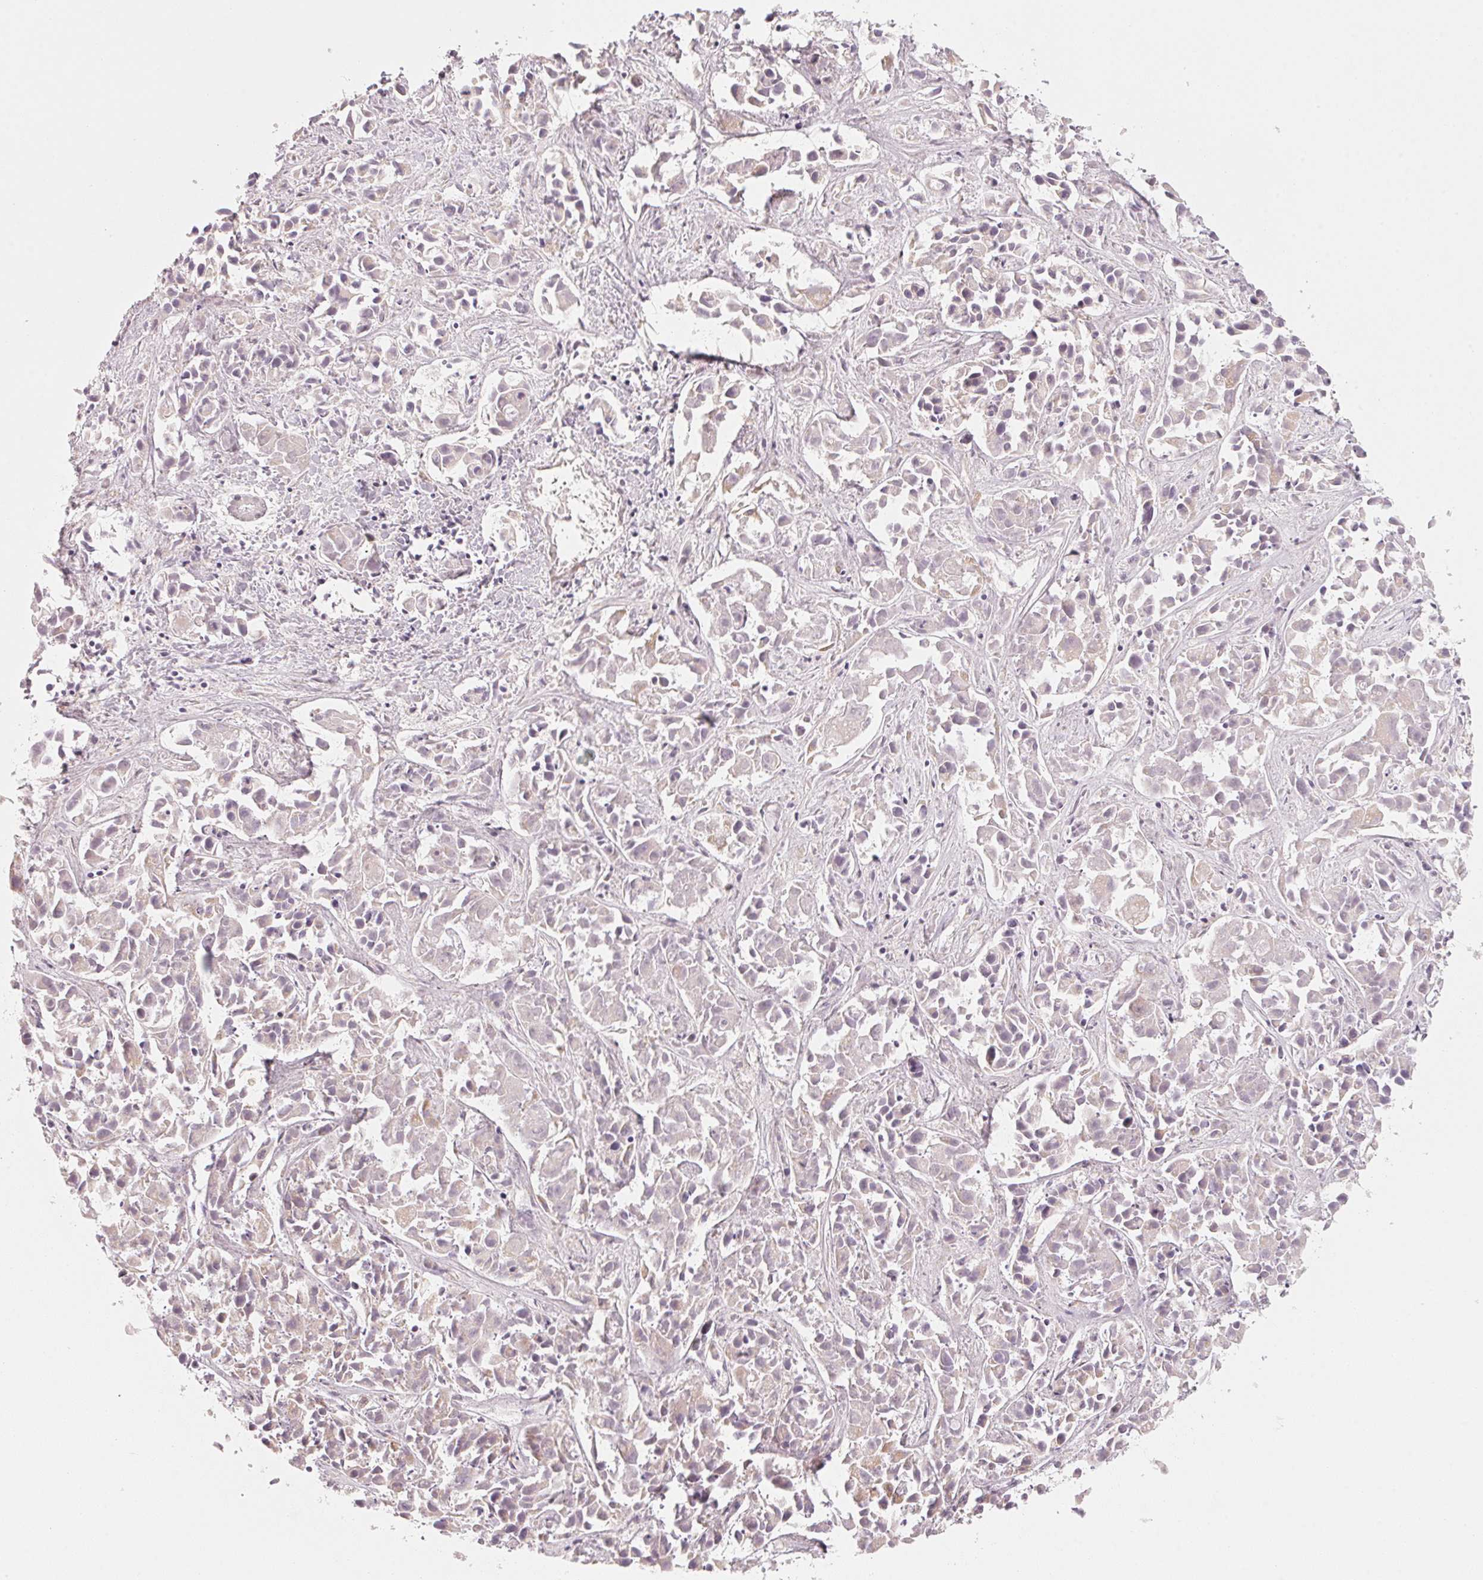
{"staining": {"intensity": "negative", "quantity": "none", "location": "none"}, "tissue": "liver cancer", "cell_type": "Tumor cells", "image_type": "cancer", "snomed": [{"axis": "morphology", "description": "Cholangiocarcinoma"}, {"axis": "topography", "description": "Liver"}], "caption": "The histopathology image displays no staining of tumor cells in liver cholangiocarcinoma.", "gene": "ANKRD31", "patient": {"sex": "female", "age": 81}}